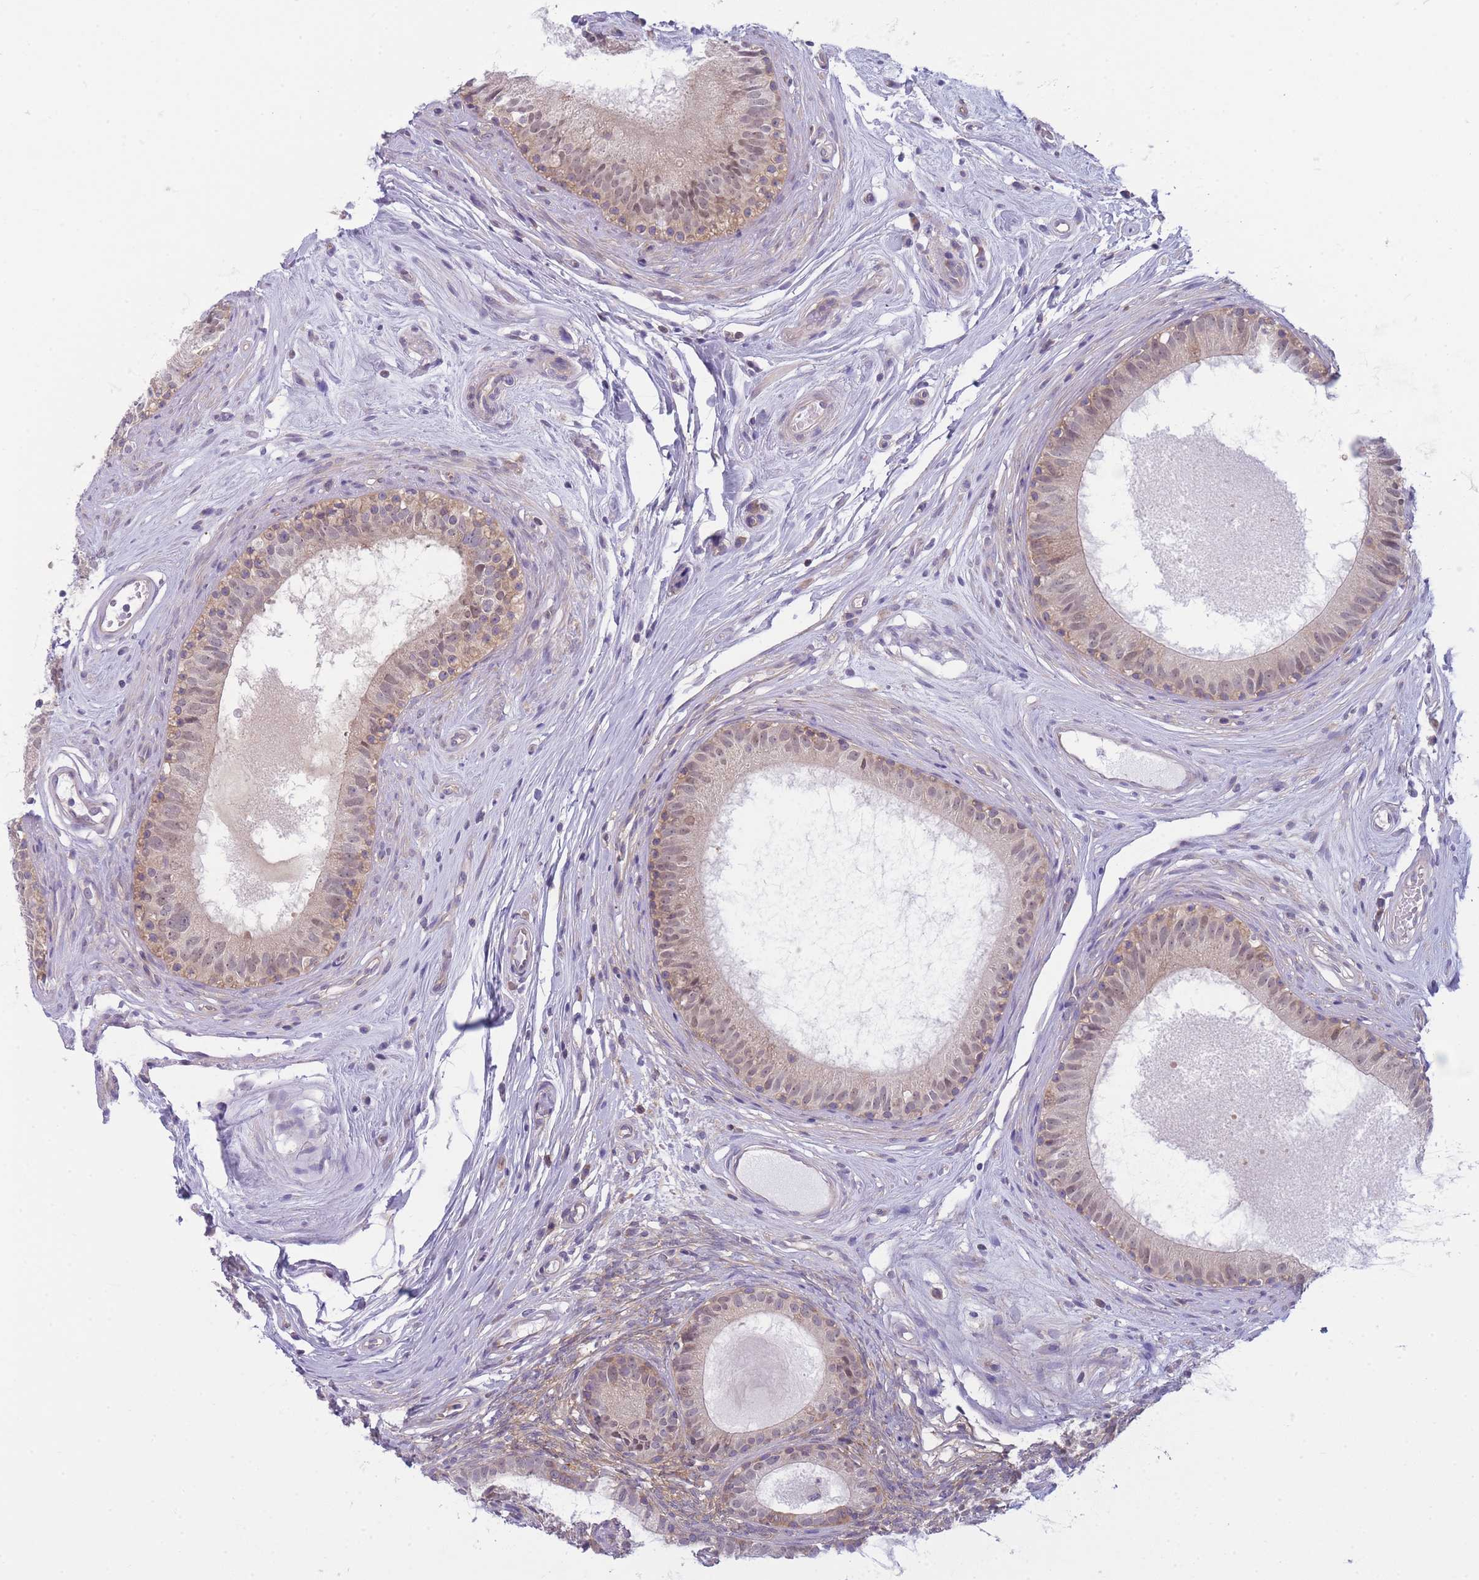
{"staining": {"intensity": "weak", "quantity": ">75%", "location": "cytoplasmic/membranous"}, "tissue": "epididymis", "cell_type": "Glandular cells", "image_type": "normal", "snomed": [{"axis": "morphology", "description": "Normal tissue, NOS"}, {"axis": "topography", "description": "Epididymis"}], "caption": "Immunohistochemical staining of normal human epididymis shows >75% levels of weak cytoplasmic/membranous protein expression in about >75% of glandular cells. (brown staining indicates protein expression, while blue staining denotes nuclei).", "gene": "PFDN6", "patient": {"sex": "male", "age": 74}}